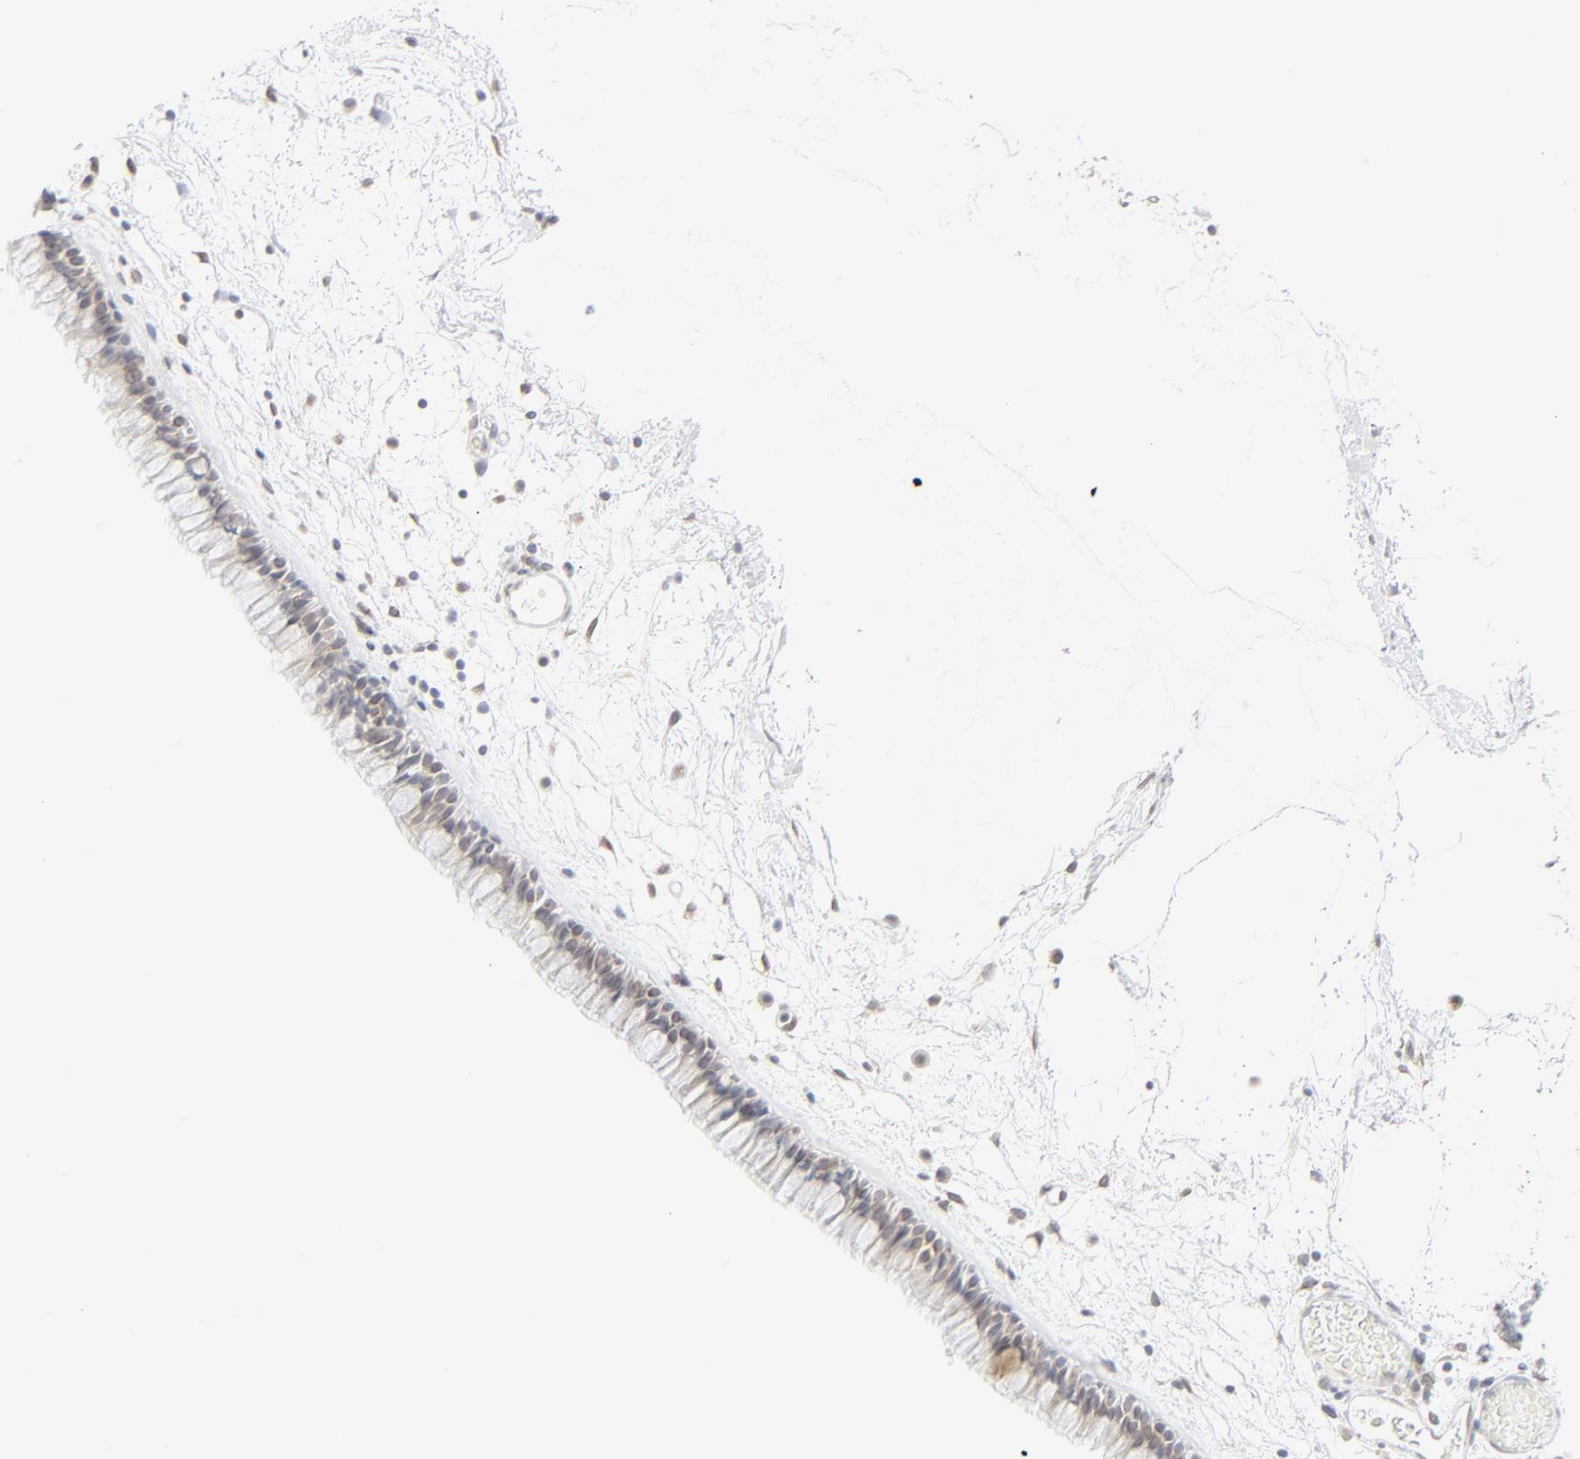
{"staining": {"intensity": "weak", "quantity": "<25%", "location": "cytoplasmic/membranous,nuclear"}, "tissue": "nasopharynx", "cell_type": "Respiratory epithelial cells", "image_type": "normal", "snomed": [{"axis": "morphology", "description": "Normal tissue, NOS"}, {"axis": "morphology", "description": "Inflammation, NOS"}, {"axis": "topography", "description": "Nasopharynx"}], "caption": "Immunohistochemistry (IHC) histopathology image of normal nasopharynx stained for a protein (brown), which demonstrates no staining in respiratory epithelial cells.", "gene": "MAD1L1", "patient": {"sex": "male", "age": 48}}